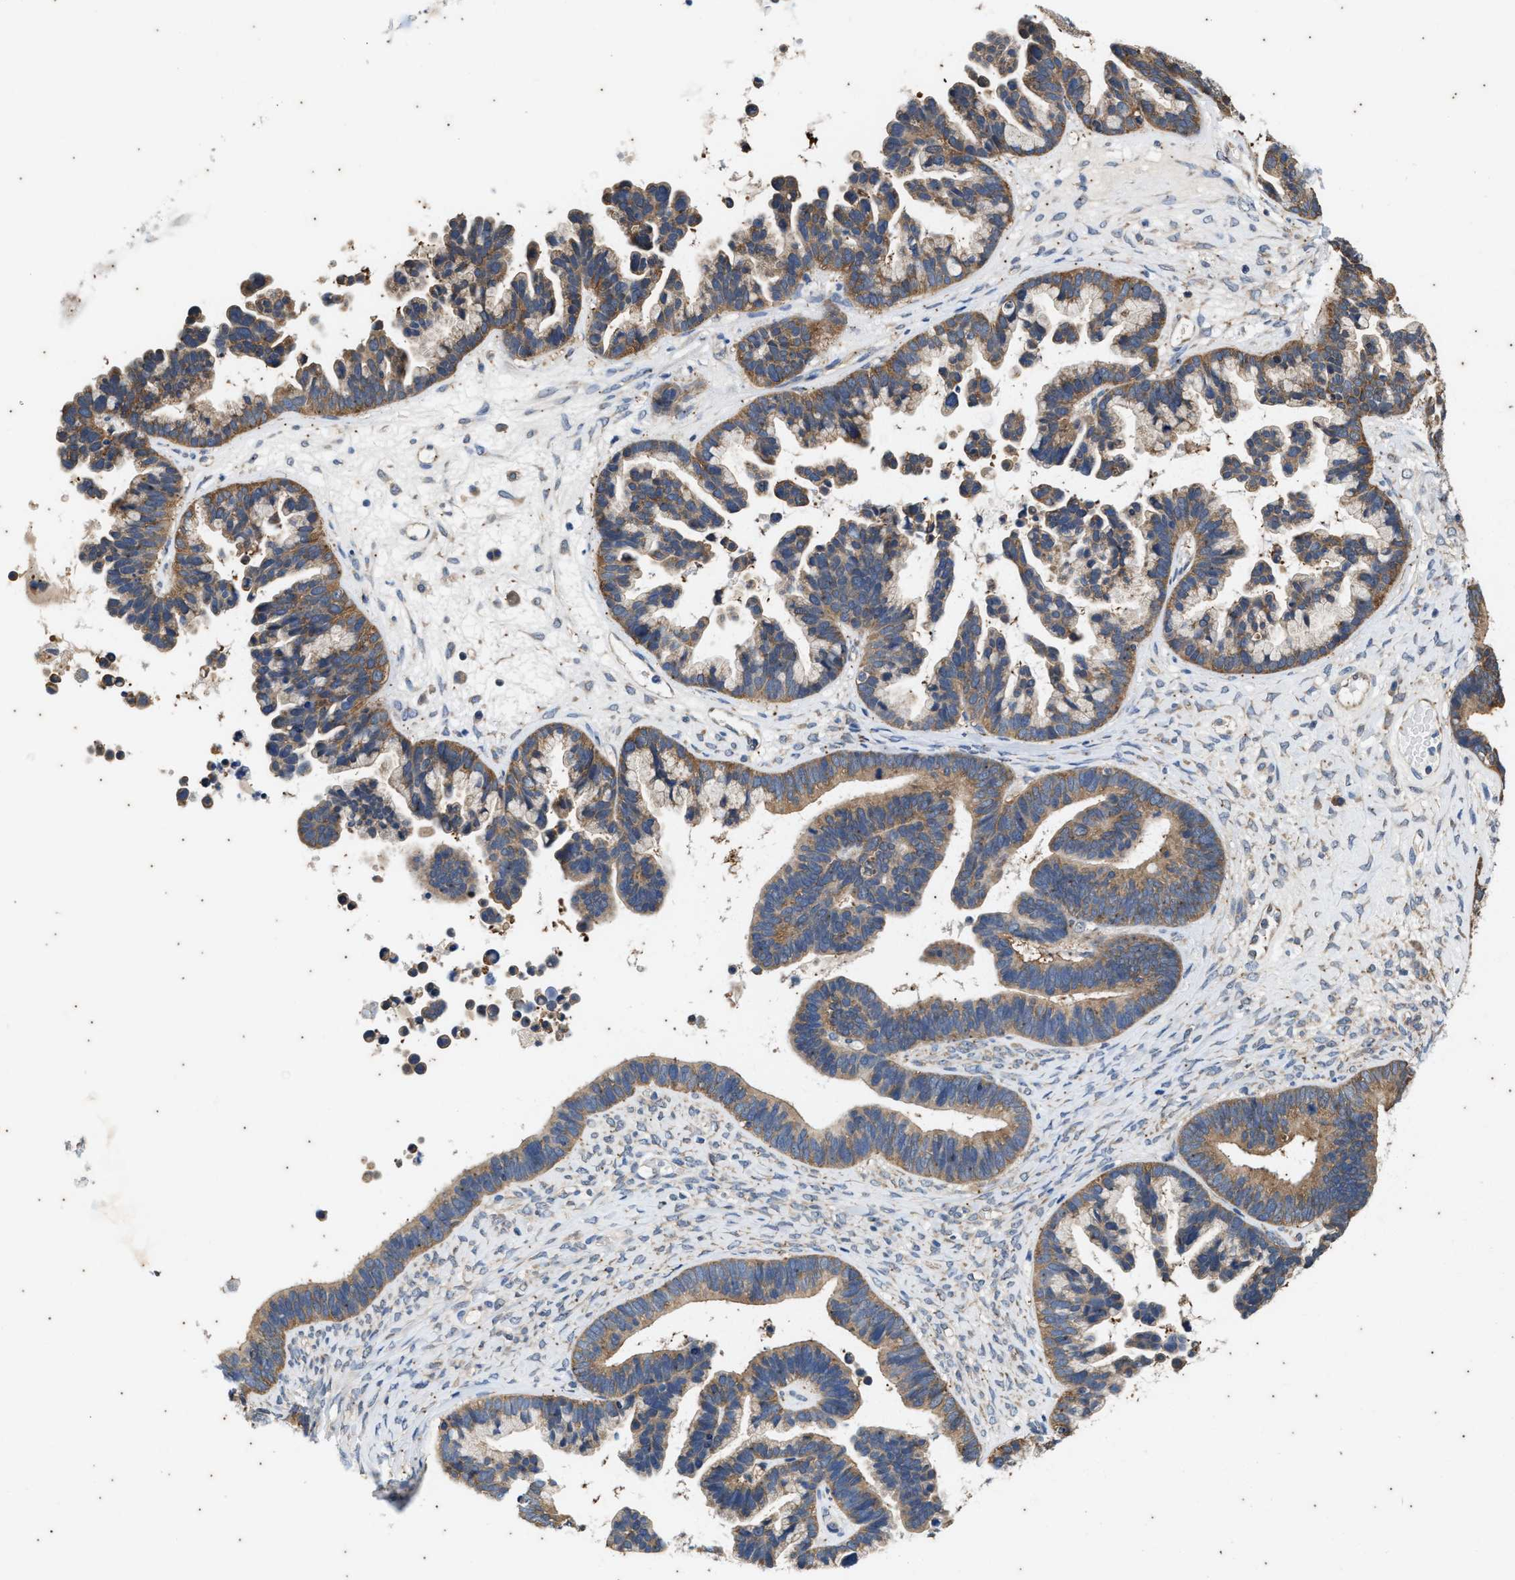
{"staining": {"intensity": "moderate", "quantity": ">75%", "location": "cytoplasmic/membranous"}, "tissue": "ovarian cancer", "cell_type": "Tumor cells", "image_type": "cancer", "snomed": [{"axis": "morphology", "description": "Cystadenocarcinoma, serous, NOS"}, {"axis": "topography", "description": "Ovary"}], "caption": "An image of ovarian cancer (serous cystadenocarcinoma) stained for a protein exhibits moderate cytoplasmic/membranous brown staining in tumor cells.", "gene": "COX19", "patient": {"sex": "female", "age": 56}}